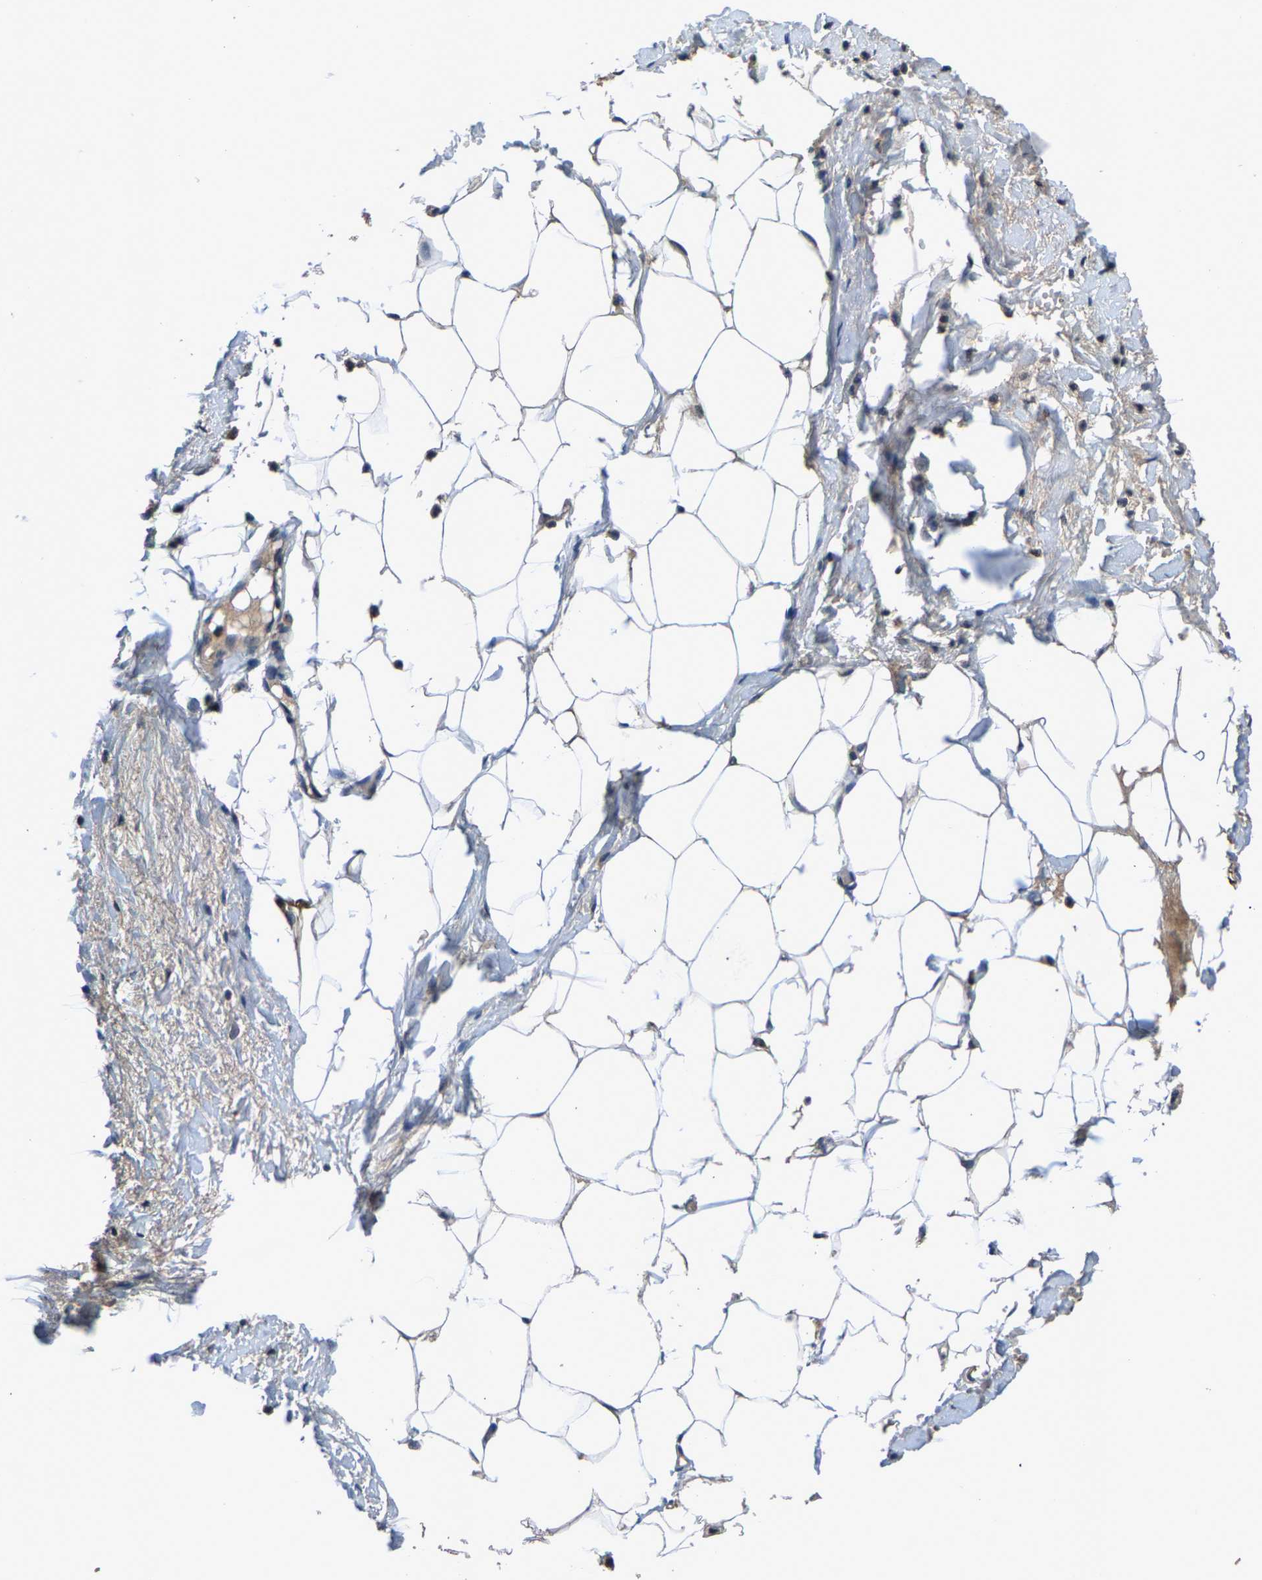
{"staining": {"intensity": "weak", "quantity": ">75%", "location": "cytoplasmic/membranous"}, "tissue": "adipose tissue", "cell_type": "Adipocytes", "image_type": "normal", "snomed": [{"axis": "morphology", "description": "Normal tissue, NOS"}, {"axis": "topography", "description": "Soft tissue"}], "caption": "Immunohistochemistry (DAB) staining of benign human adipose tissue displays weak cytoplasmic/membranous protein positivity in about >75% of adipocytes.", "gene": "HUWE1", "patient": {"sex": "male", "age": 72}}